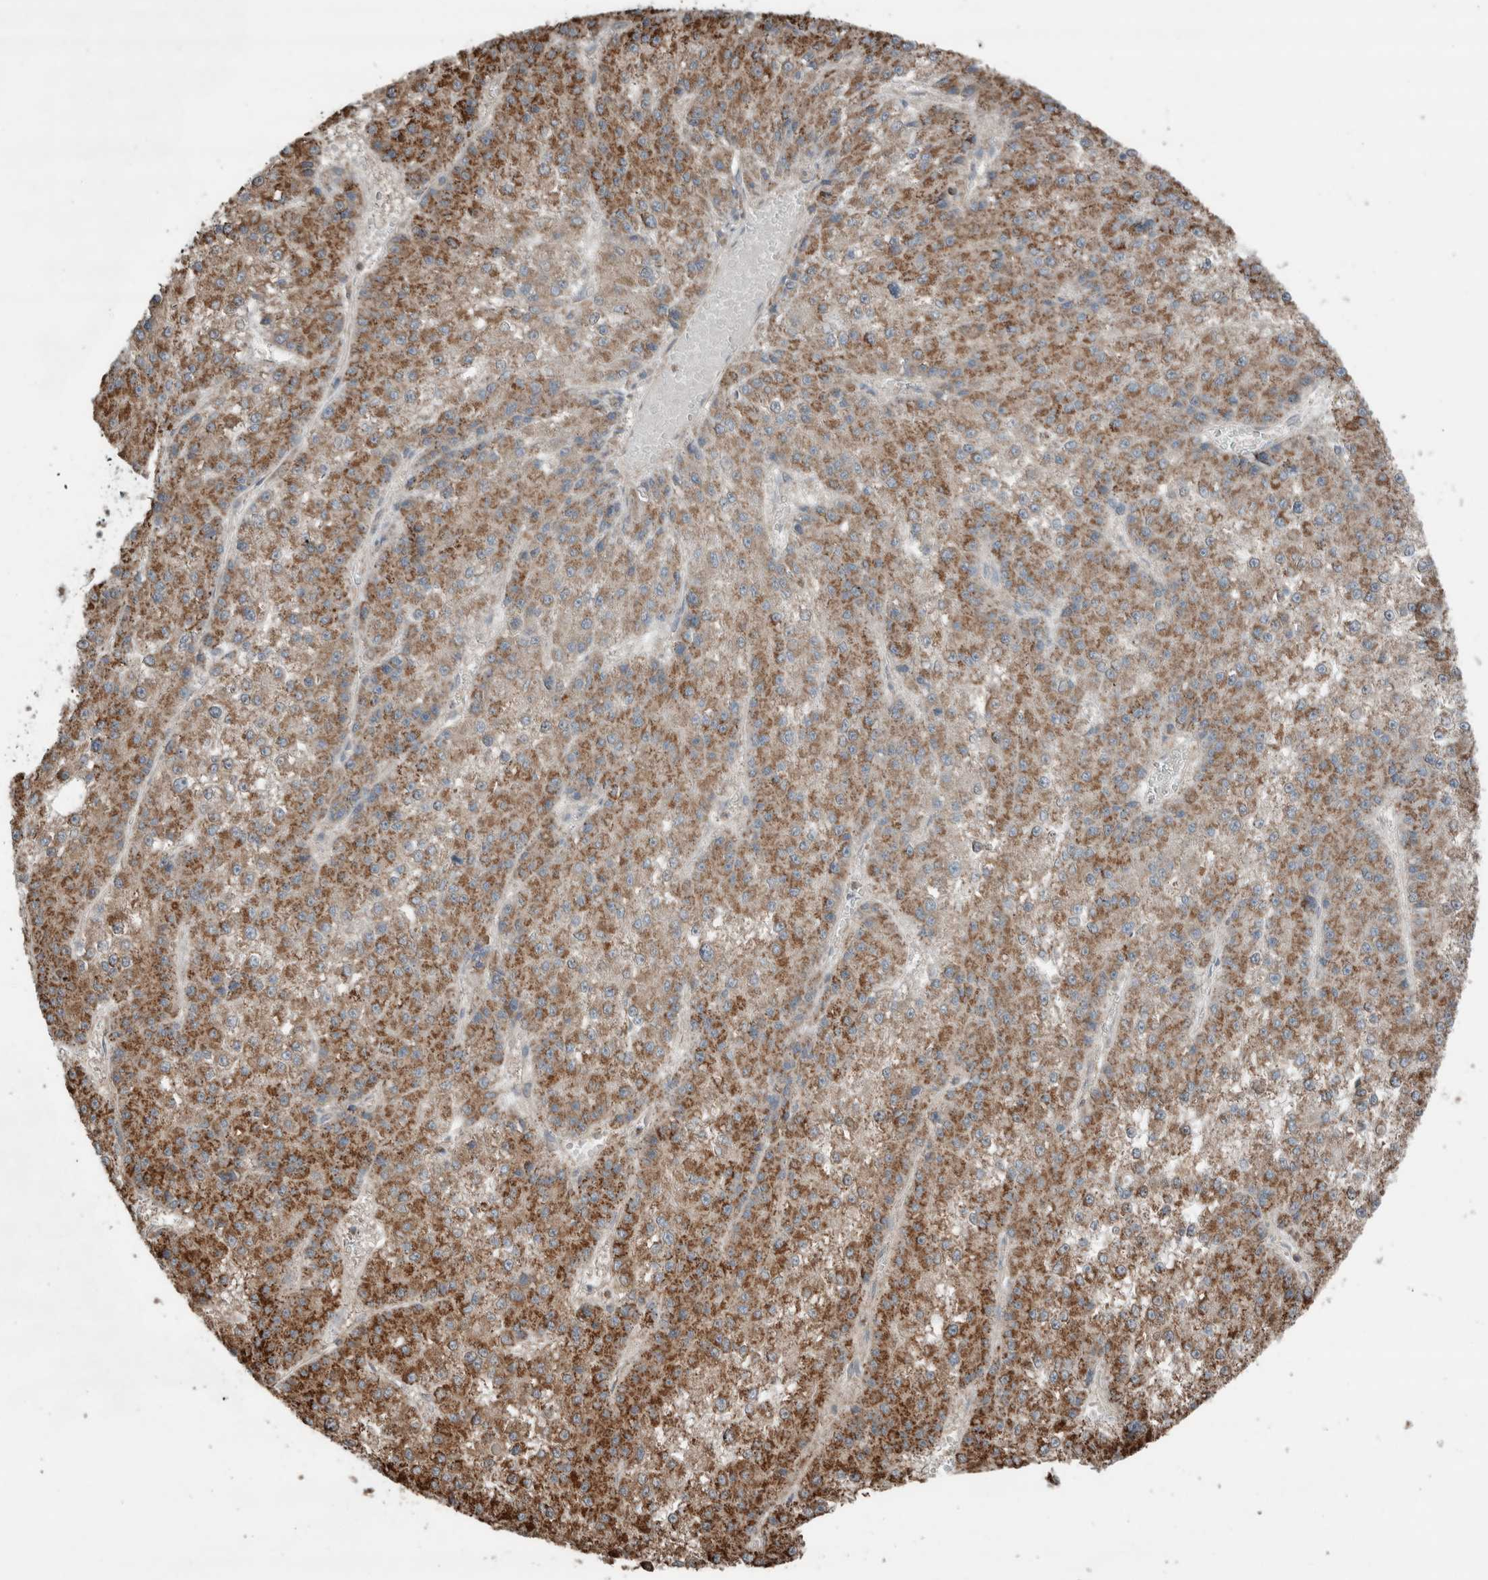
{"staining": {"intensity": "moderate", "quantity": ">75%", "location": "cytoplasmic/membranous"}, "tissue": "liver cancer", "cell_type": "Tumor cells", "image_type": "cancer", "snomed": [{"axis": "morphology", "description": "Carcinoma, Hepatocellular, NOS"}, {"axis": "topography", "description": "Liver"}], "caption": "Immunohistochemical staining of human liver cancer (hepatocellular carcinoma) reveals medium levels of moderate cytoplasmic/membranous staining in about >75% of tumor cells.", "gene": "KLK14", "patient": {"sex": "female", "age": 73}}